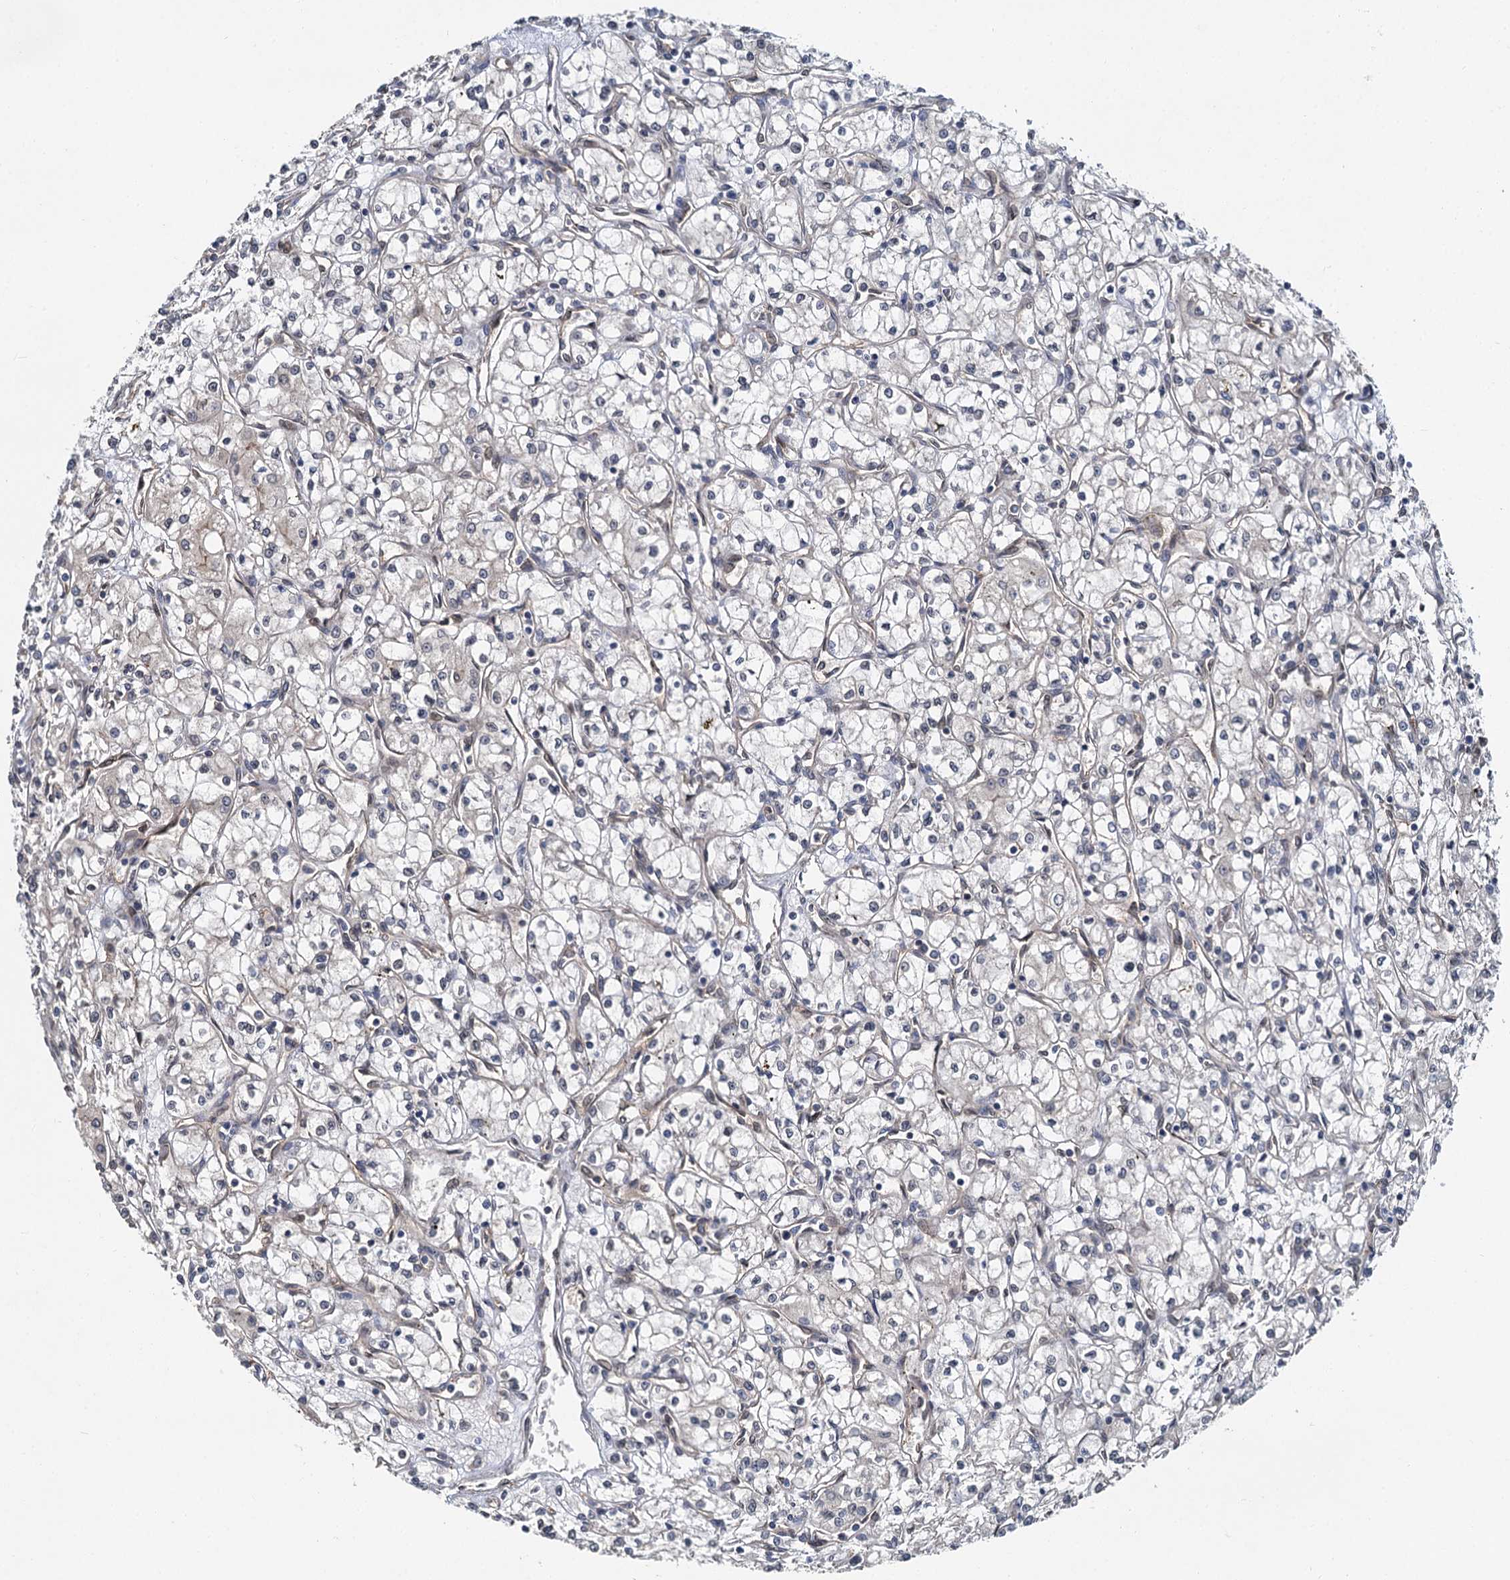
{"staining": {"intensity": "negative", "quantity": "none", "location": "none"}, "tissue": "renal cancer", "cell_type": "Tumor cells", "image_type": "cancer", "snomed": [{"axis": "morphology", "description": "Adenocarcinoma, NOS"}, {"axis": "topography", "description": "Kidney"}], "caption": "Adenocarcinoma (renal) stained for a protein using immunohistochemistry (IHC) reveals no positivity tumor cells.", "gene": "ZNF324", "patient": {"sex": "male", "age": 59}}